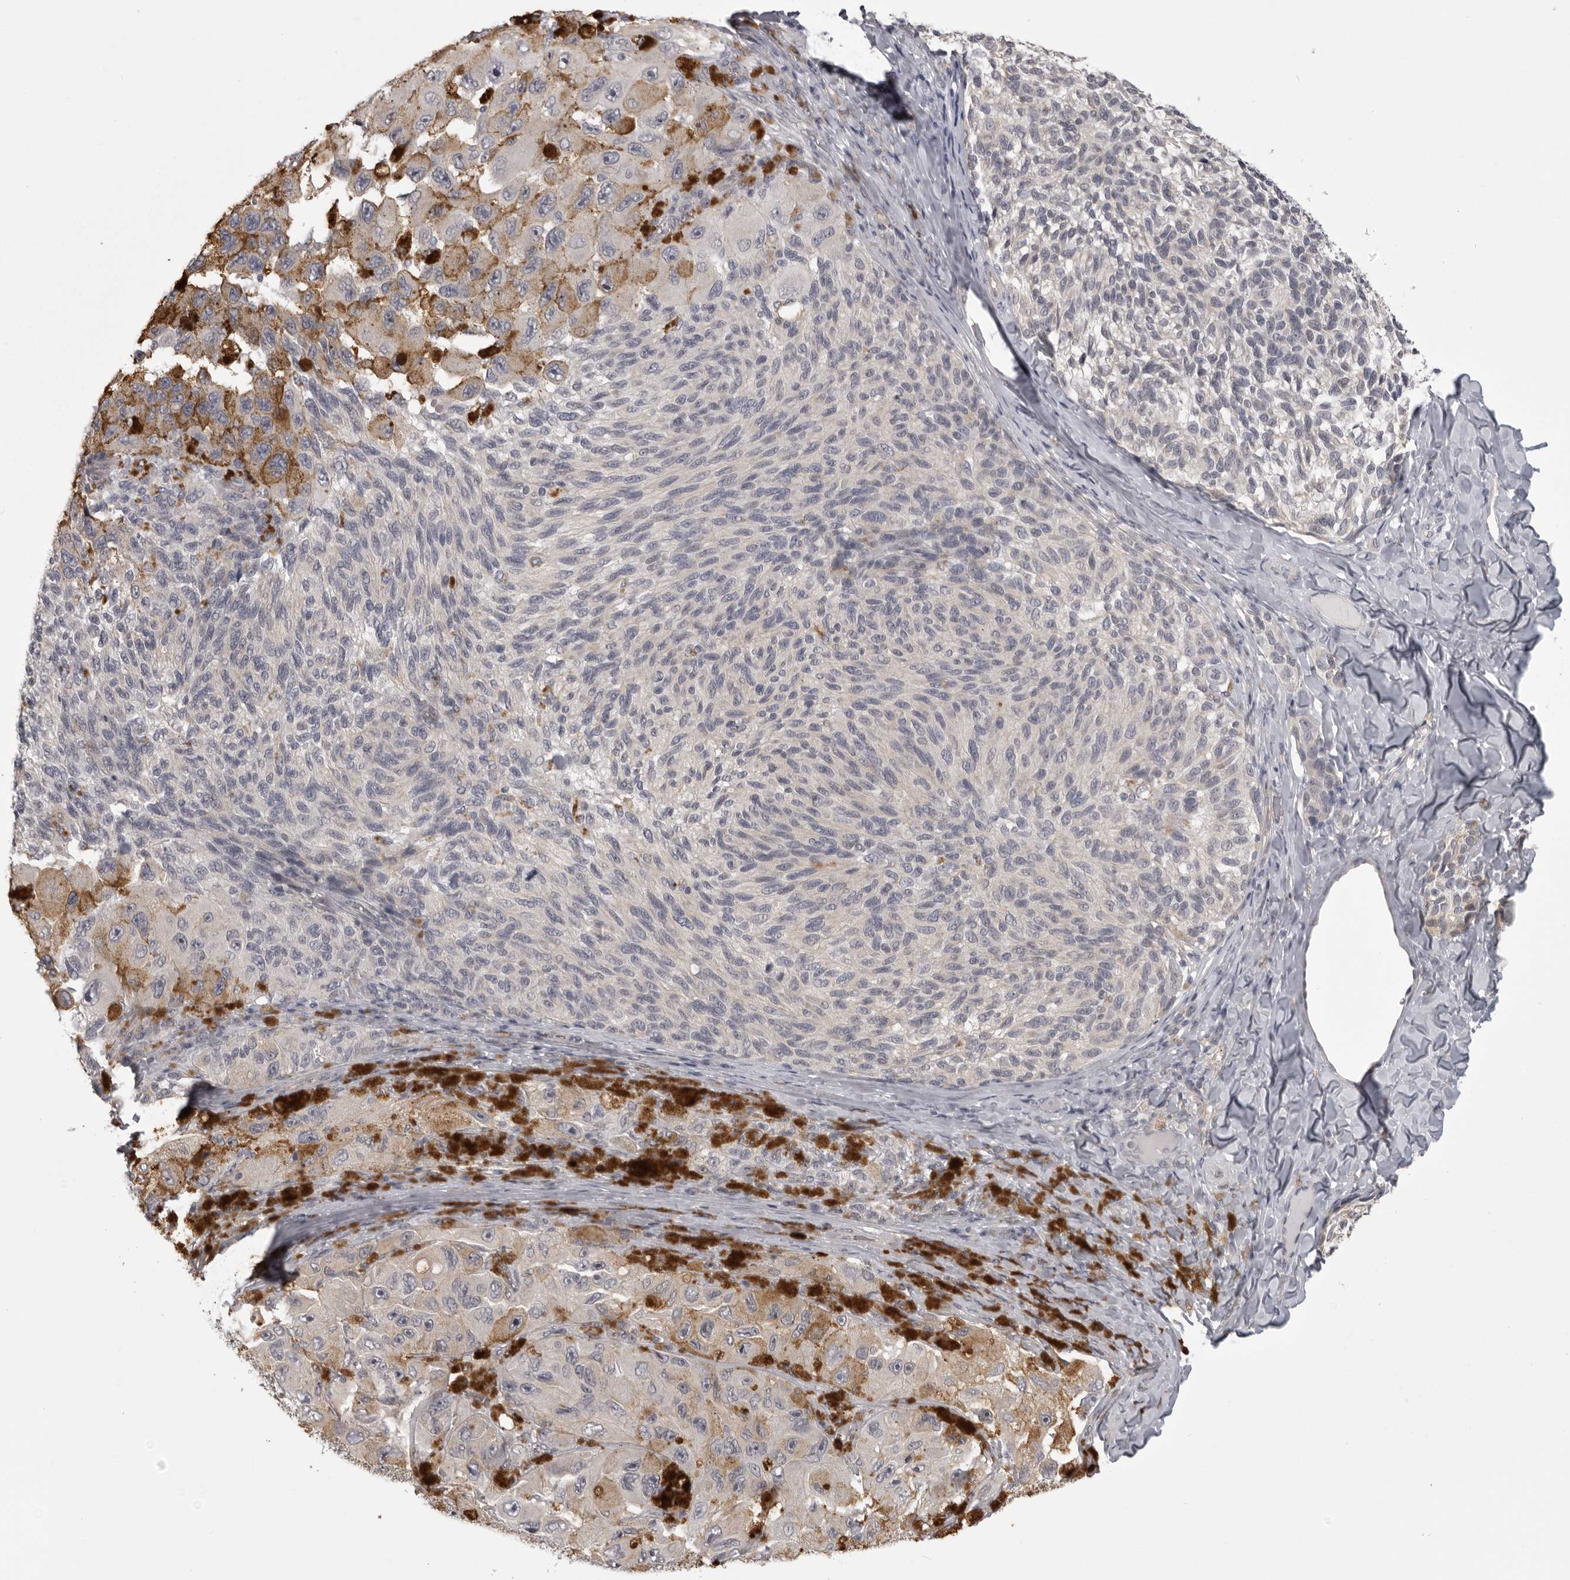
{"staining": {"intensity": "negative", "quantity": "none", "location": "none"}, "tissue": "melanoma", "cell_type": "Tumor cells", "image_type": "cancer", "snomed": [{"axis": "morphology", "description": "Malignant melanoma, NOS"}, {"axis": "topography", "description": "Skin"}], "caption": "This is a micrograph of immunohistochemistry staining of malignant melanoma, which shows no positivity in tumor cells.", "gene": "EPHA10", "patient": {"sex": "female", "age": 73}}